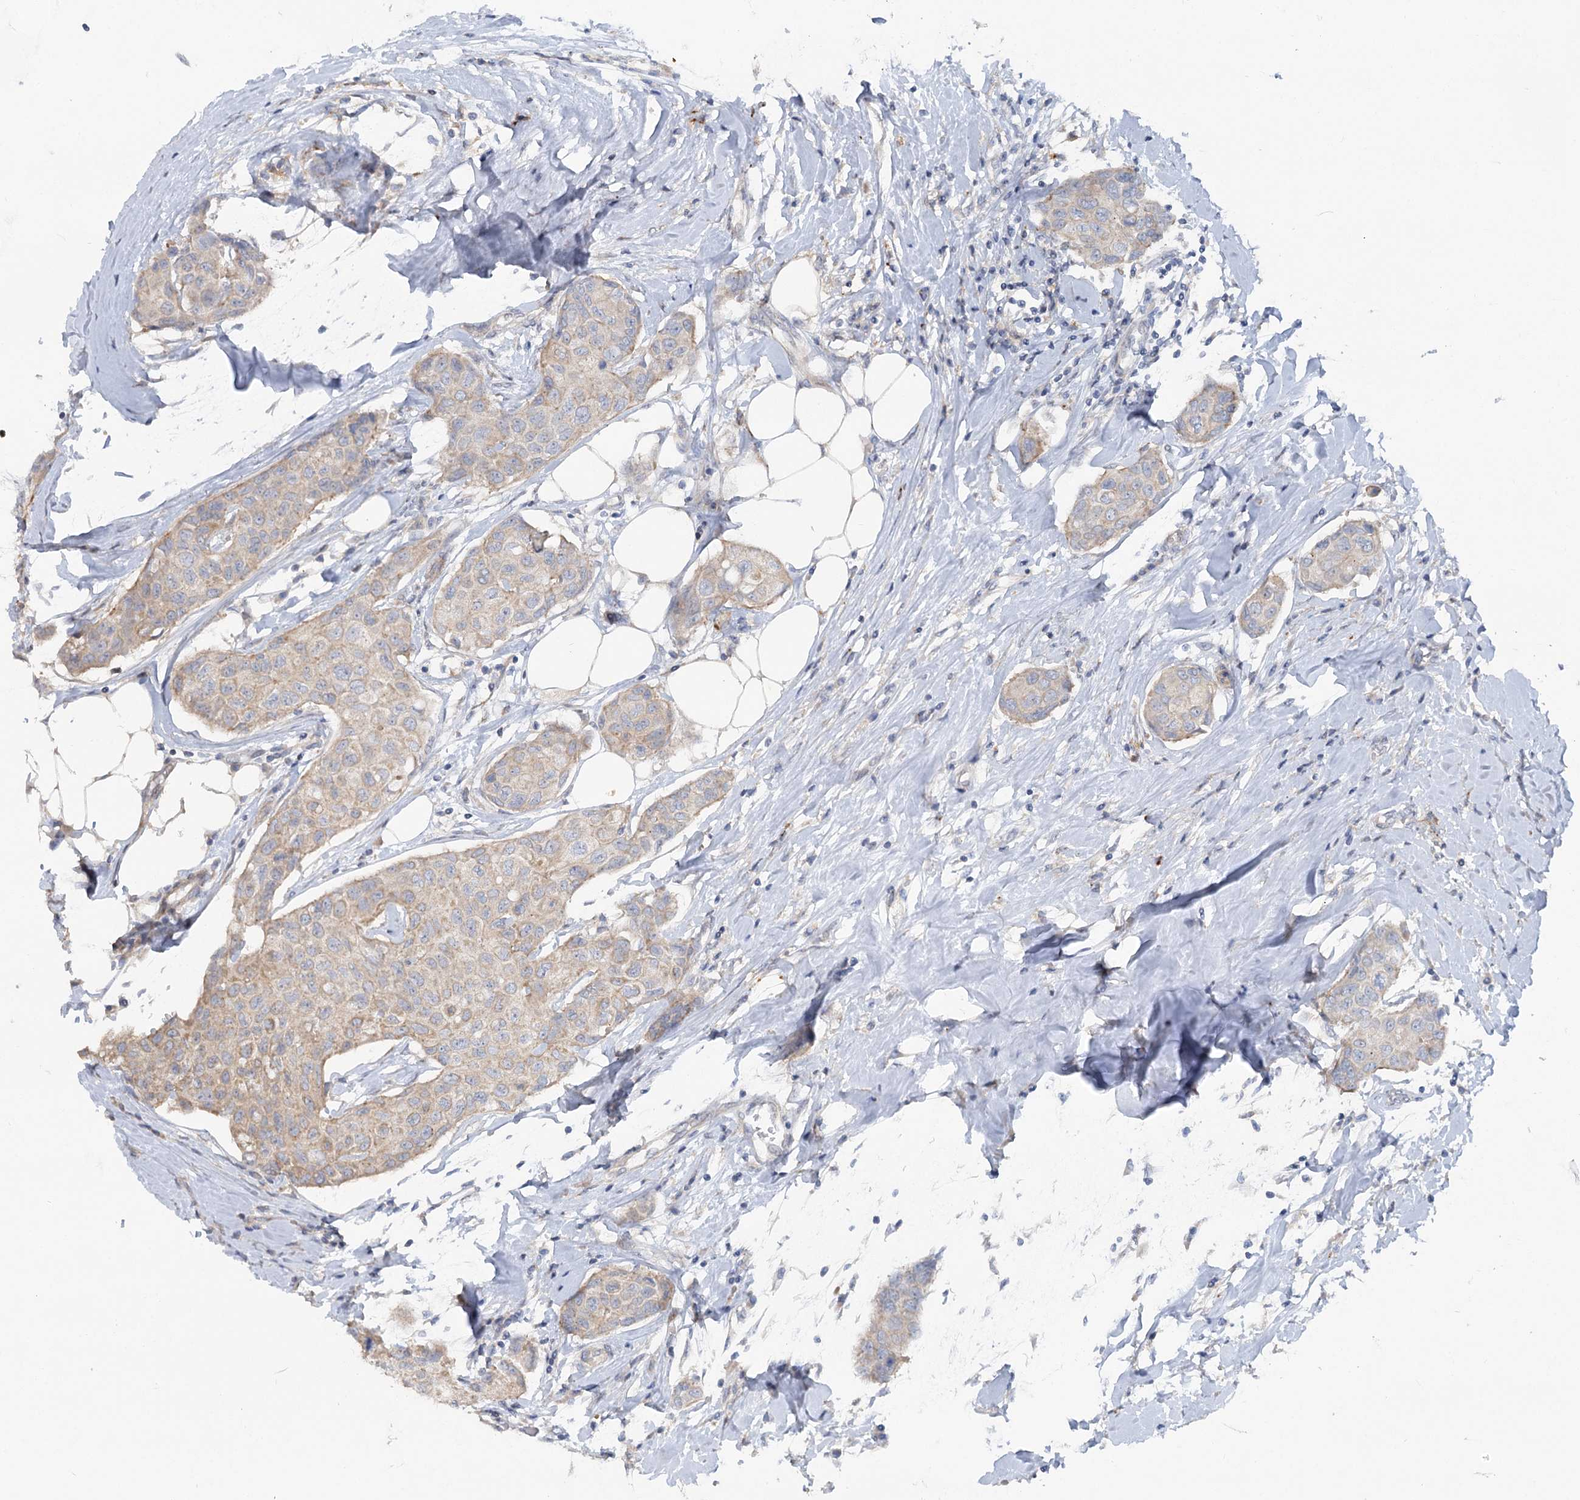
{"staining": {"intensity": "weak", "quantity": ">75%", "location": "cytoplasmic/membranous"}, "tissue": "breast cancer", "cell_type": "Tumor cells", "image_type": "cancer", "snomed": [{"axis": "morphology", "description": "Duct carcinoma"}, {"axis": "topography", "description": "Breast"}], "caption": "DAB (3,3'-diaminobenzidine) immunohistochemical staining of human infiltrating ductal carcinoma (breast) demonstrates weak cytoplasmic/membranous protein positivity in approximately >75% of tumor cells. (DAB (3,3'-diaminobenzidine) = brown stain, brightfield microscopy at high magnification).", "gene": "SCN11A", "patient": {"sex": "female", "age": 80}}